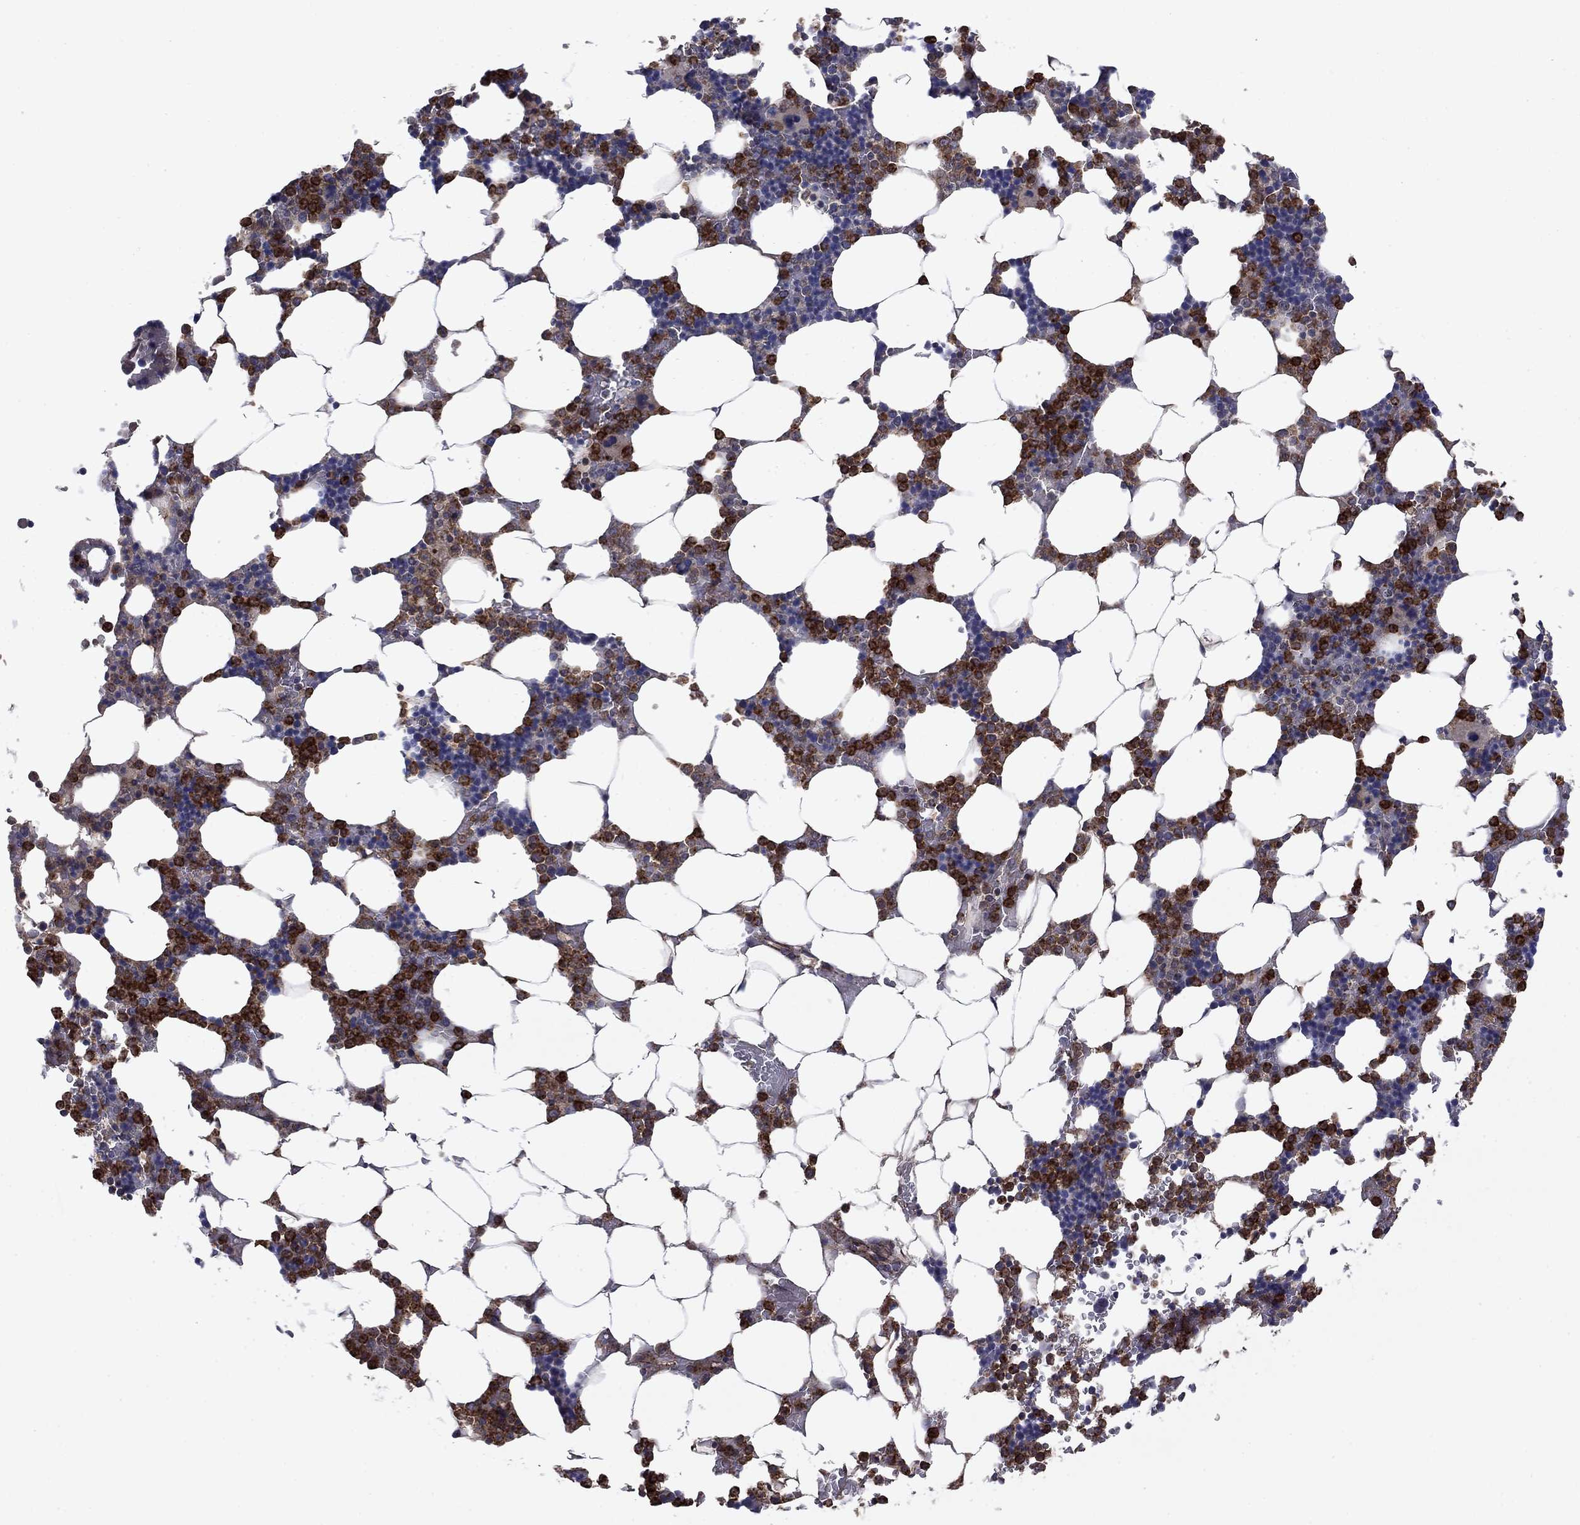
{"staining": {"intensity": "moderate", "quantity": ">75%", "location": "cytoplasmic/membranous"}, "tissue": "bone marrow", "cell_type": "Hematopoietic cells", "image_type": "normal", "snomed": [{"axis": "morphology", "description": "Normal tissue, NOS"}, {"axis": "topography", "description": "Bone marrow"}], "caption": "Hematopoietic cells display moderate cytoplasmic/membranous staining in approximately >75% of cells in normal bone marrow. The staining was performed using DAB (3,3'-diaminobenzidine), with brown indicating positive protein expression. Nuclei are stained blue with hematoxylin.", "gene": "DOP1B", "patient": {"sex": "male", "age": 51}}